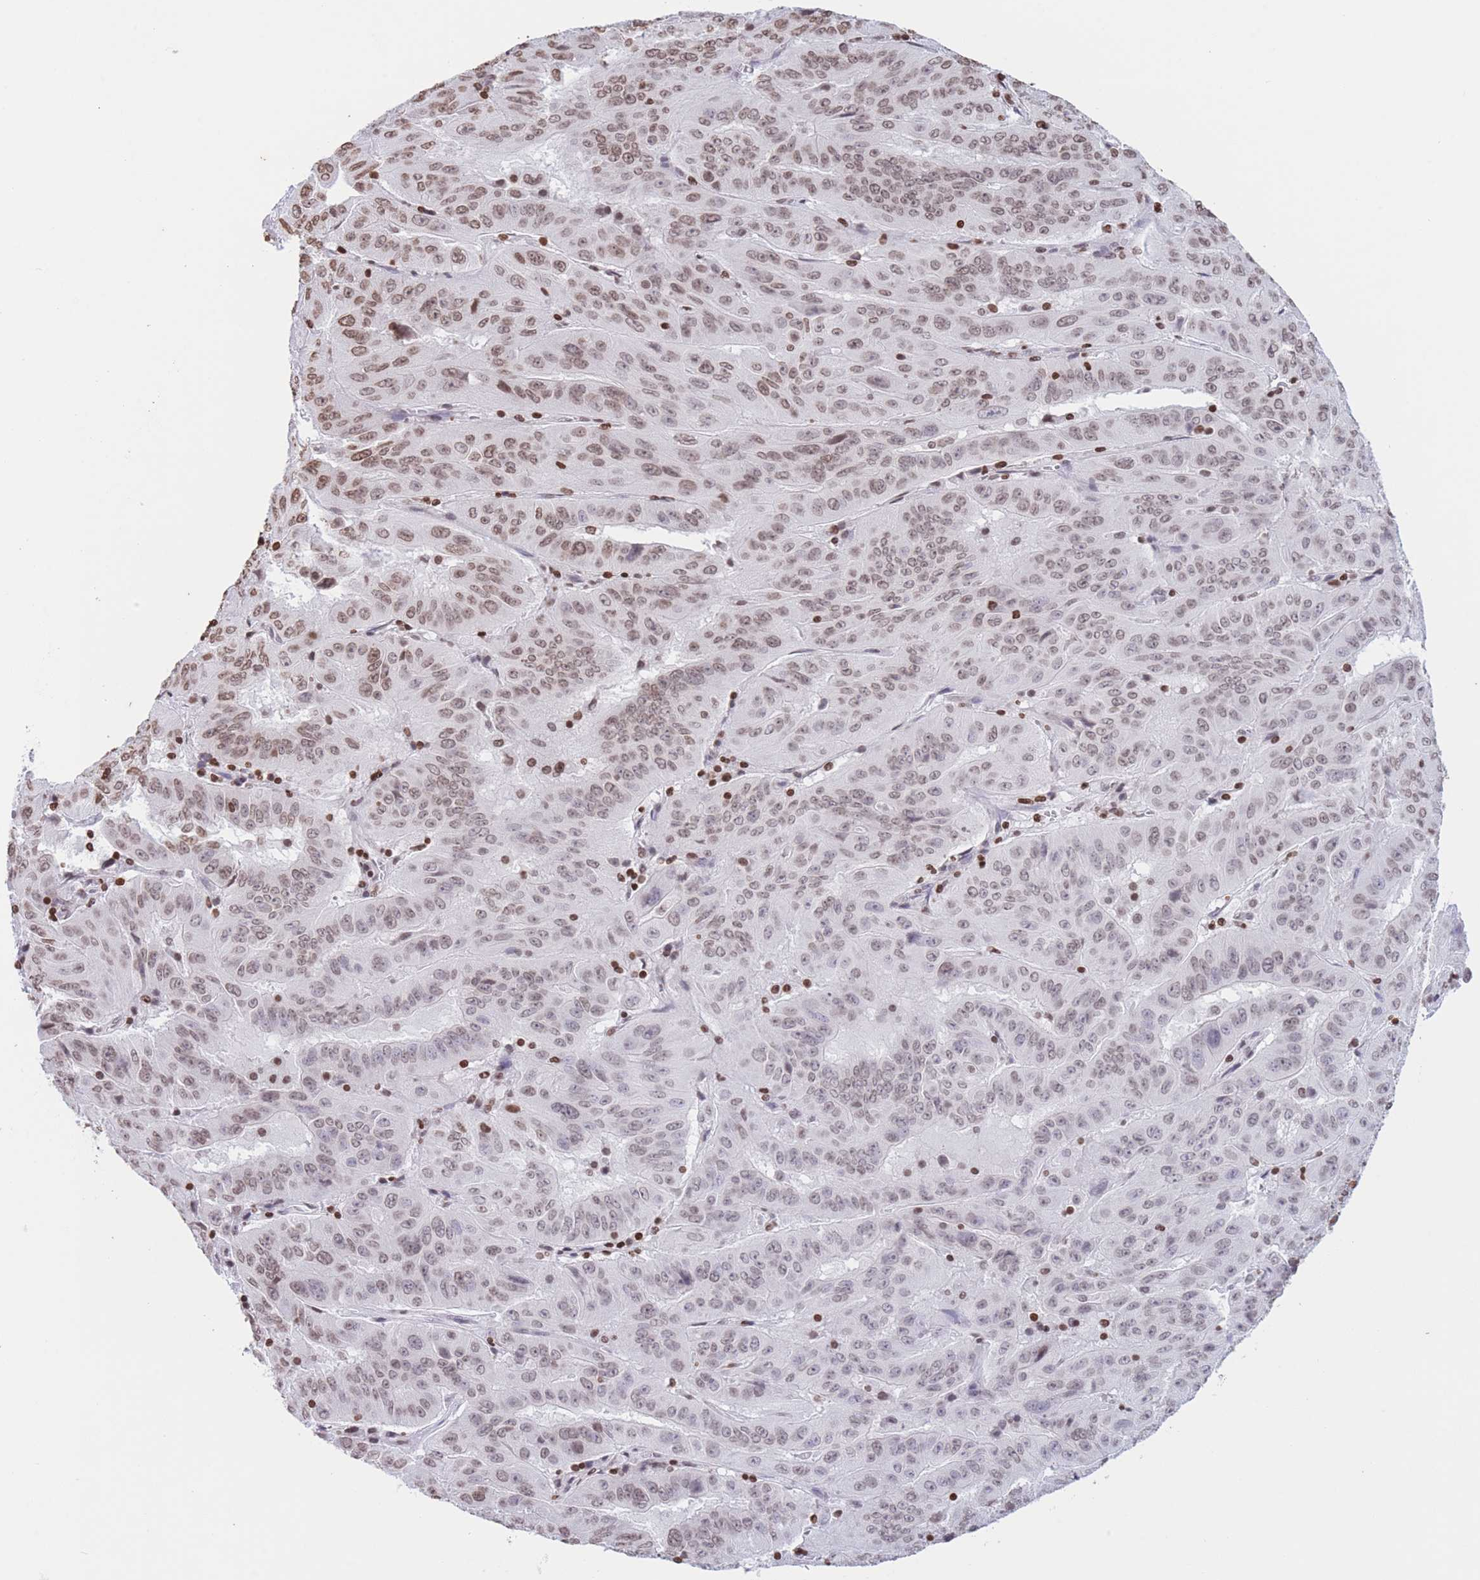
{"staining": {"intensity": "moderate", "quantity": ">75%", "location": "nuclear"}, "tissue": "pancreatic cancer", "cell_type": "Tumor cells", "image_type": "cancer", "snomed": [{"axis": "morphology", "description": "Adenocarcinoma, NOS"}, {"axis": "topography", "description": "Pancreas"}], "caption": "Pancreatic cancer (adenocarcinoma) tissue shows moderate nuclear positivity in about >75% of tumor cells", "gene": "H2BC11", "patient": {"sex": "male", "age": 63}}